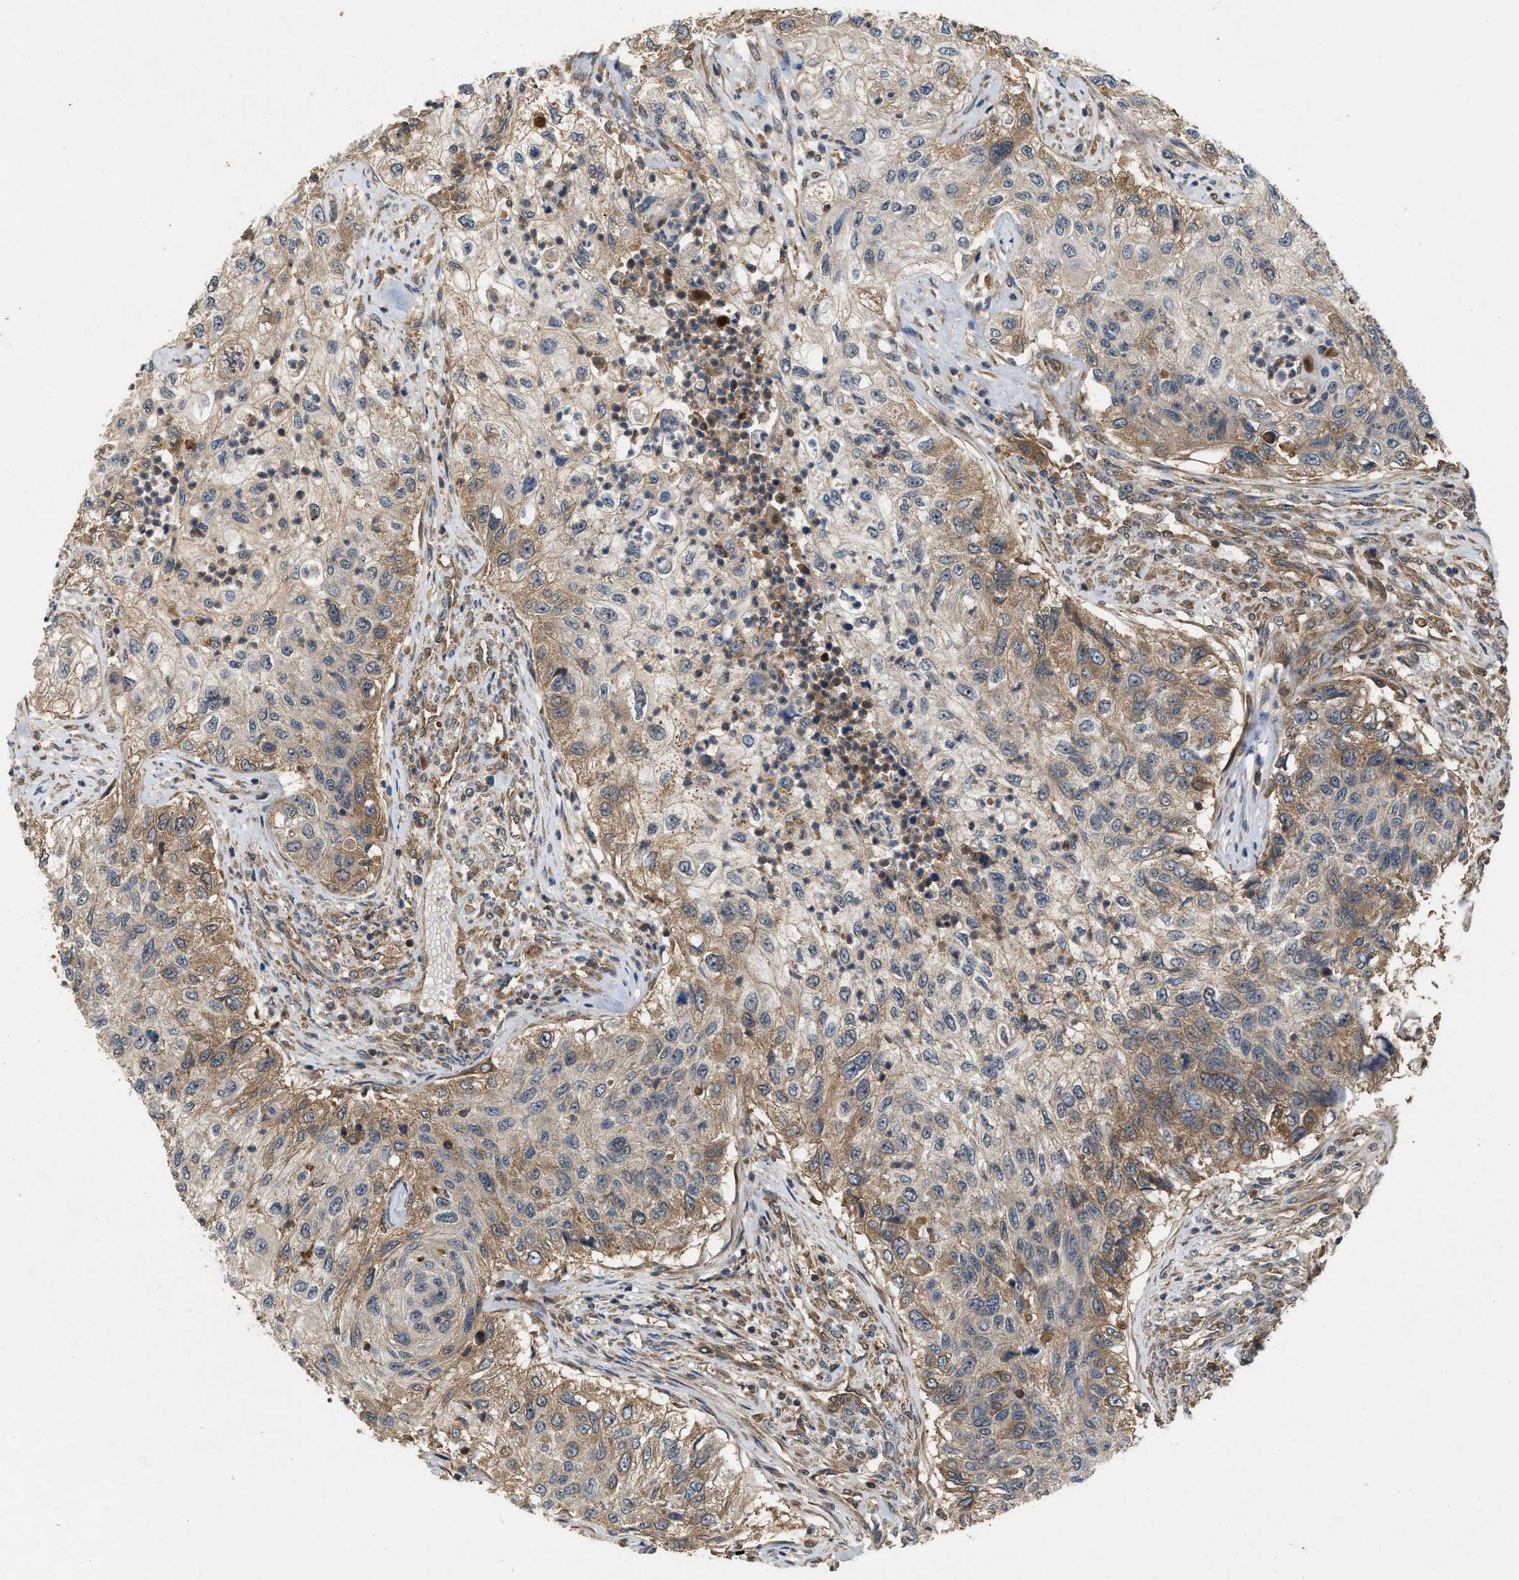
{"staining": {"intensity": "moderate", "quantity": "25%-75%", "location": "cytoplasmic/membranous"}, "tissue": "urothelial cancer", "cell_type": "Tumor cells", "image_type": "cancer", "snomed": [{"axis": "morphology", "description": "Urothelial carcinoma, High grade"}, {"axis": "topography", "description": "Urinary bladder"}], "caption": "Moderate cytoplasmic/membranous positivity for a protein is present in about 25%-75% of tumor cells of high-grade urothelial carcinoma using IHC.", "gene": "RUSC2", "patient": {"sex": "female", "age": 60}}